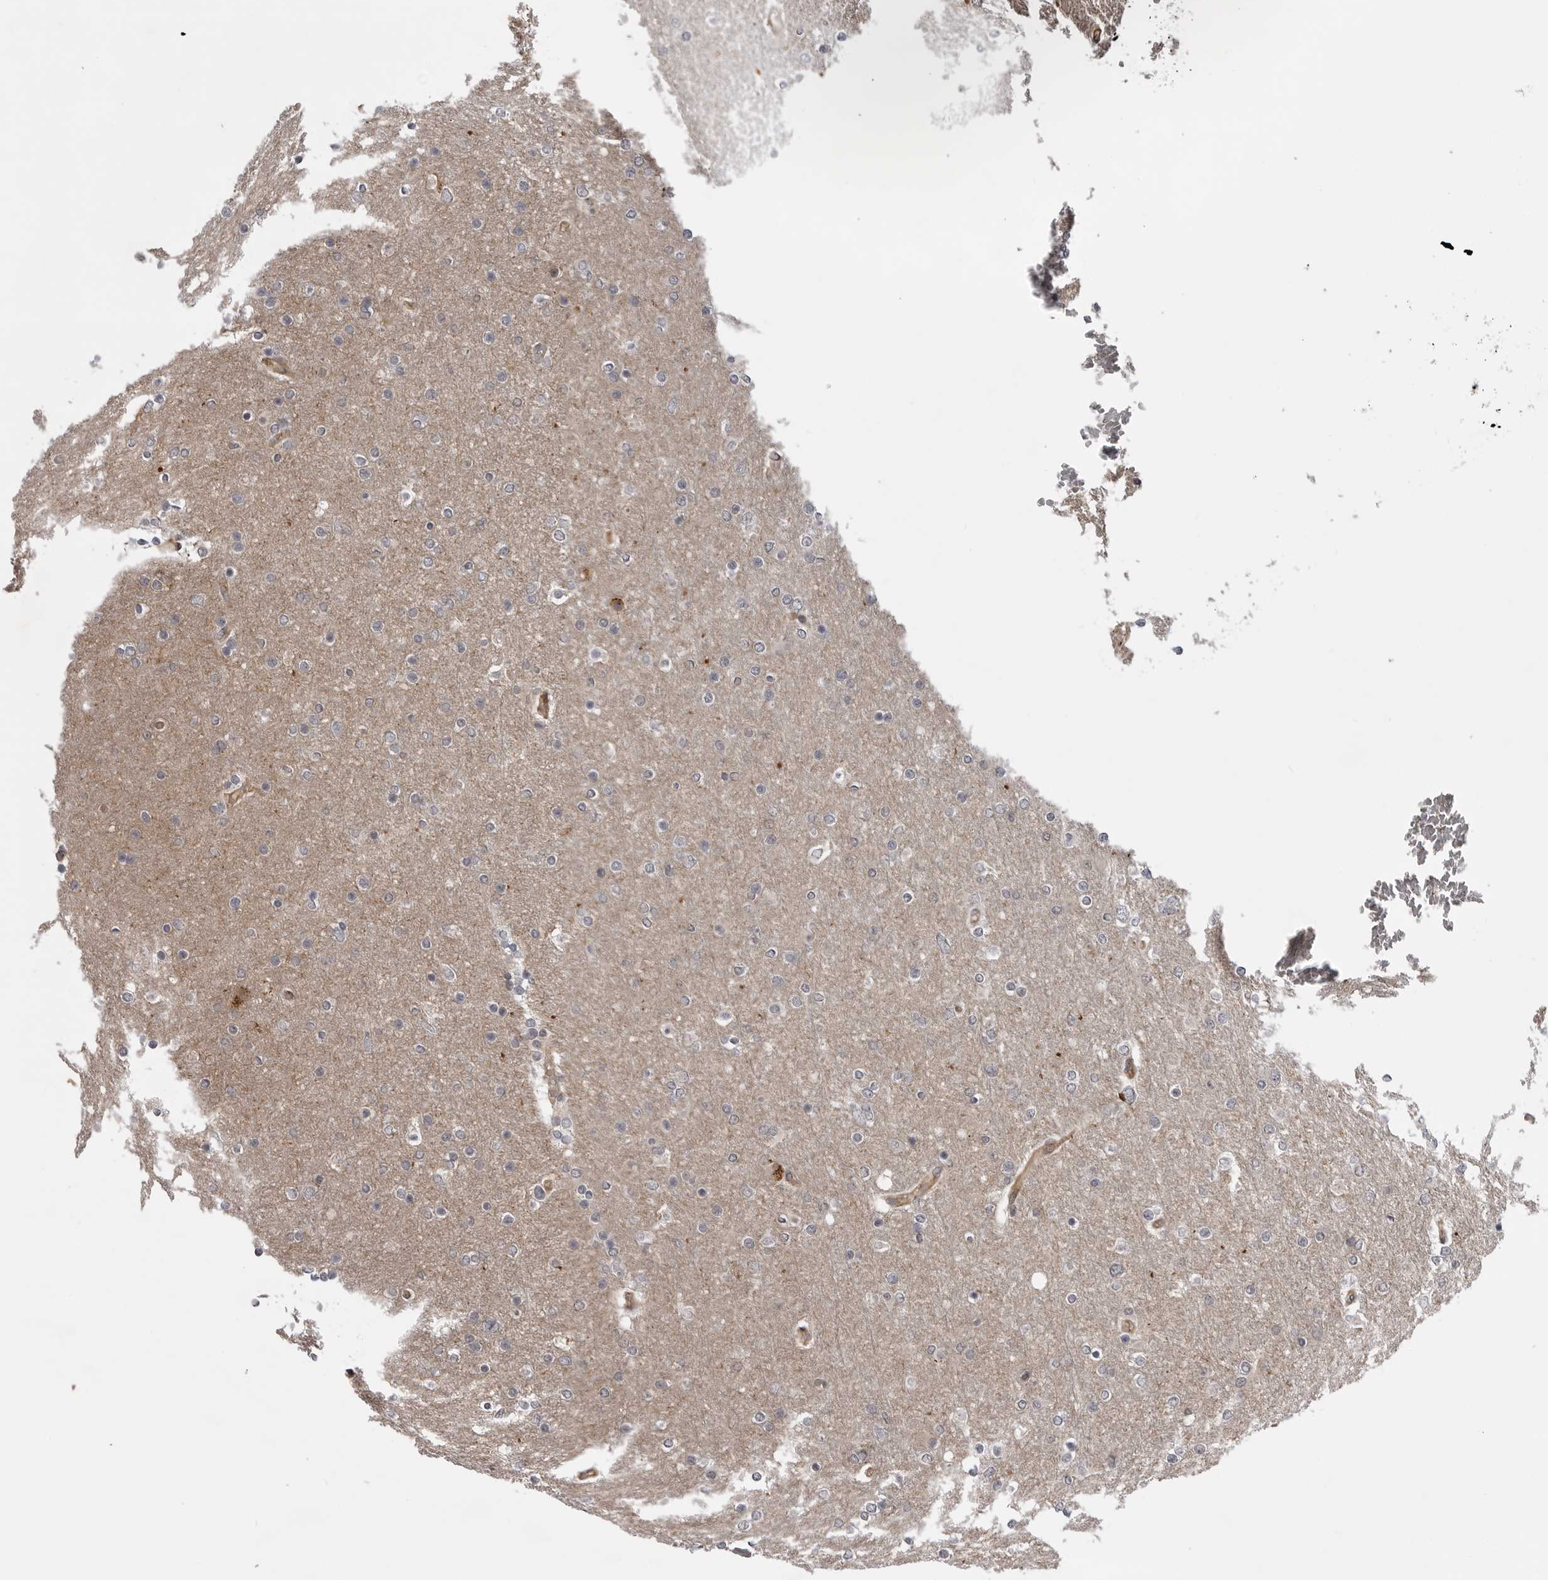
{"staining": {"intensity": "negative", "quantity": "none", "location": "none"}, "tissue": "glioma", "cell_type": "Tumor cells", "image_type": "cancer", "snomed": [{"axis": "morphology", "description": "Glioma, malignant, High grade"}, {"axis": "topography", "description": "Cerebral cortex"}], "caption": "High magnification brightfield microscopy of malignant glioma (high-grade) stained with DAB (brown) and counterstained with hematoxylin (blue): tumor cells show no significant positivity.", "gene": "LRRC45", "patient": {"sex": "female", "age": 36}}